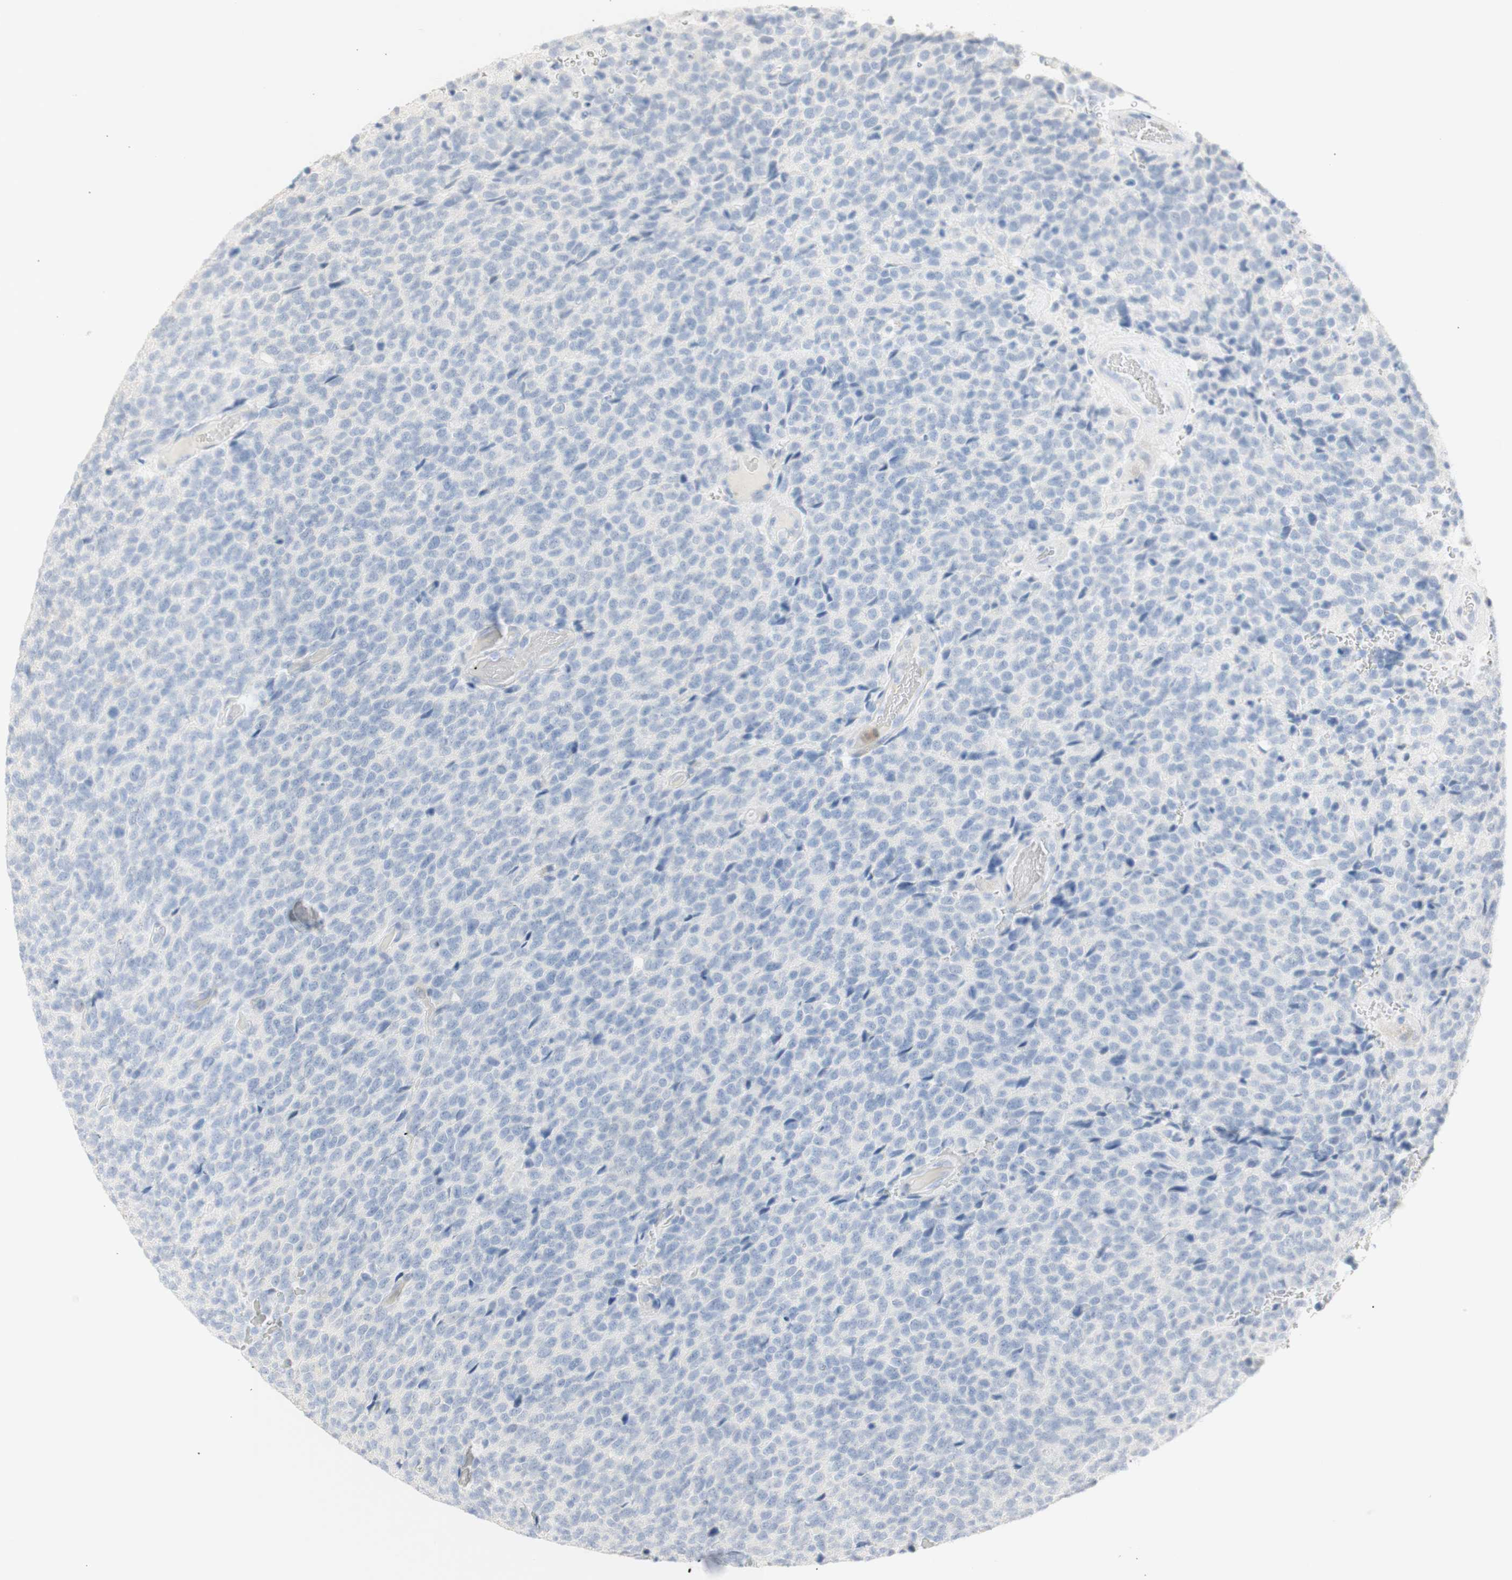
{"staining": {"intensity": "negative", "quantity": "none", "location": "none"}, "tissue": "glioma", "cell_type": "Tumor cells", "image_type": "cancer", "snomed": [{"axis": "morphology", "description": "Glioma, malignant, High grade"}, {"axis": "topography", "description": "pancreas cauda"}], "caption": "Immunohistochemical staining of human glioma reveals no significant positivity in tumor cells. Nuclei are stained in blue.", "gene": "B4GALNT3", "patient": {"sex": "male", "age": 60}}